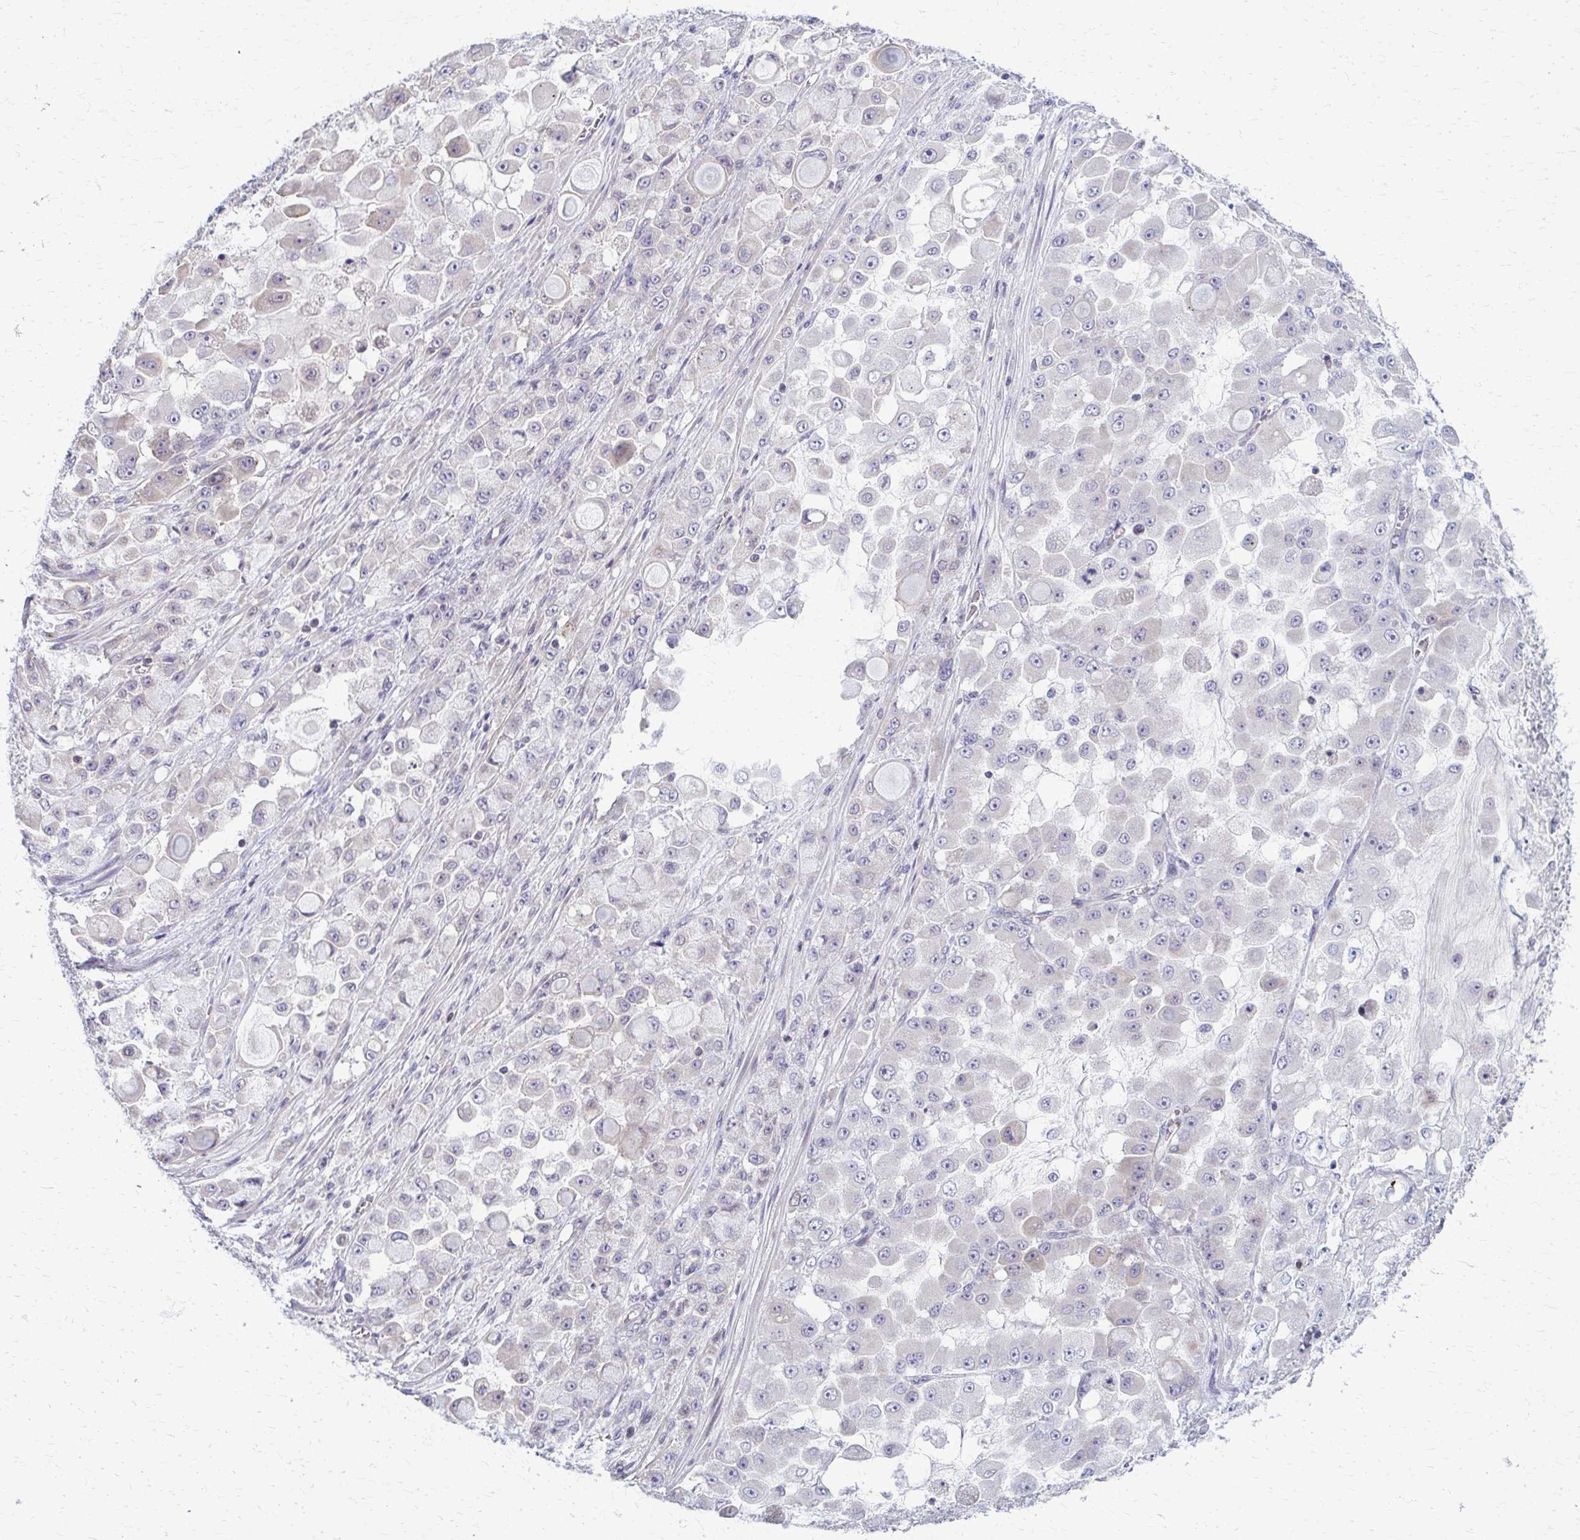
{"staining": {"intensity": "negative", "quantity": "none", "location": "none"}, "tissue": "stomach cancer", "cell_type": "Tumor cells", "image_type": "cancer", "snomed": [{"axis": "morphology", "description": "Adenocarcinoma, NOS"}, {"axis": "topography", "description": "Stomach"}], "caption": "IHC of stomach cancer (adenocarcinoma) reveals no staining in tumor cells.", "gene": "MCRIP2", "patient": {"sex": "female", "age": 76}}